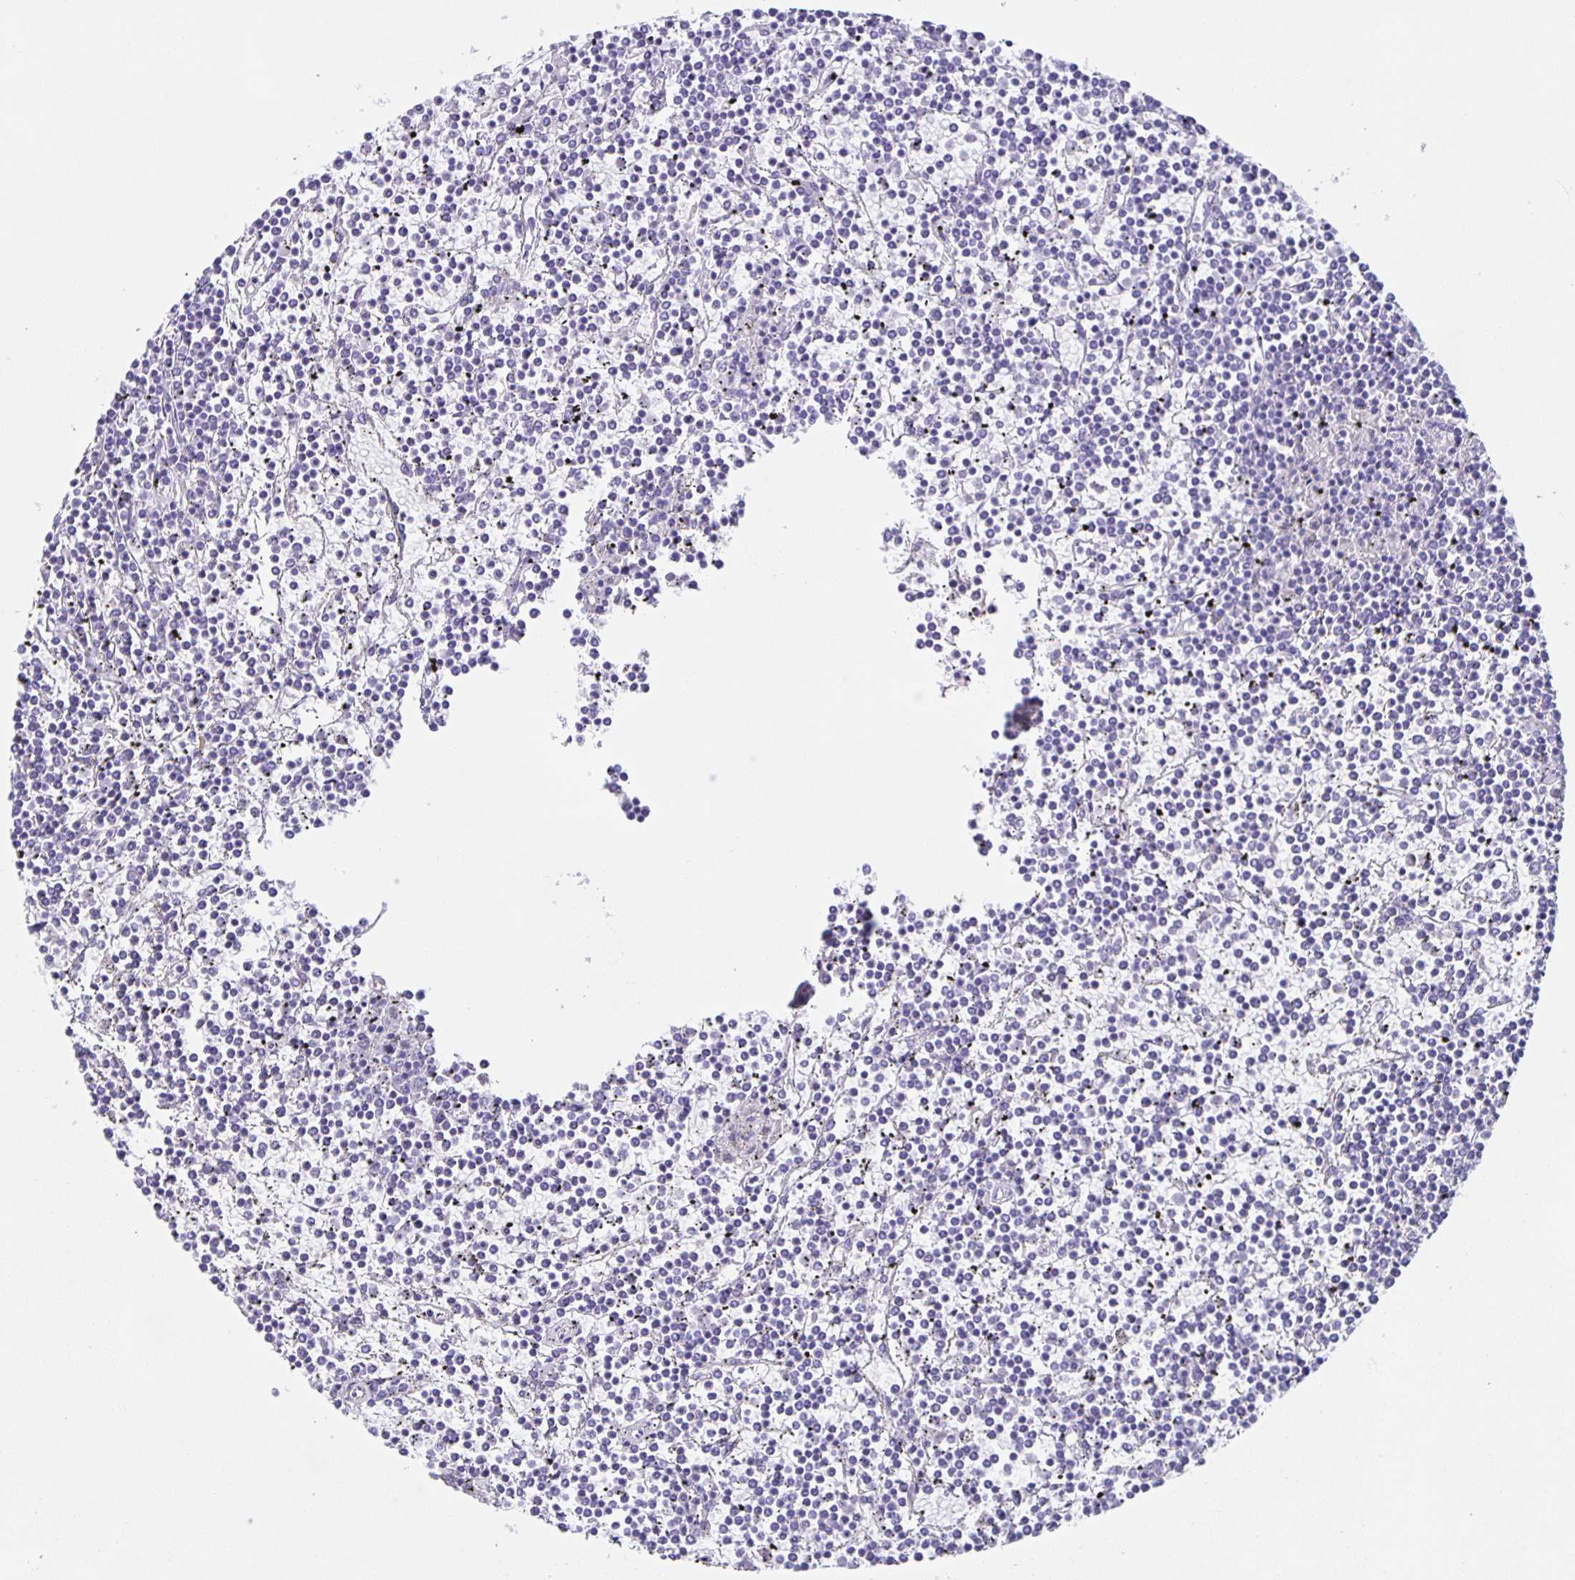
{"staining": {"intensity": "negative", "quantity": "none", "location": "none"}, "tissue": "lymphoma", "cell_type": "Tumor cells", "image_type": "cancer", "snomed": [{"axis": "morphology", "description": "Malignant lymphoma, non-Hodgkin's type, Low grade"}, {"axis": "topography", "description": "Spleen"}], "caption": "This is a micrograph of IHC staining of low-grade malignant lymphoma, non-Hodgkin's type, which shows no staining in tumor cells. The staining was performed using DAB to visualize the protein expression in brown, while the nuclei were stained in blue with hematoxylin (Magnification: 20x).", "gene": "GUCA2A", "patient": {"sex": "female", "age": 19}}